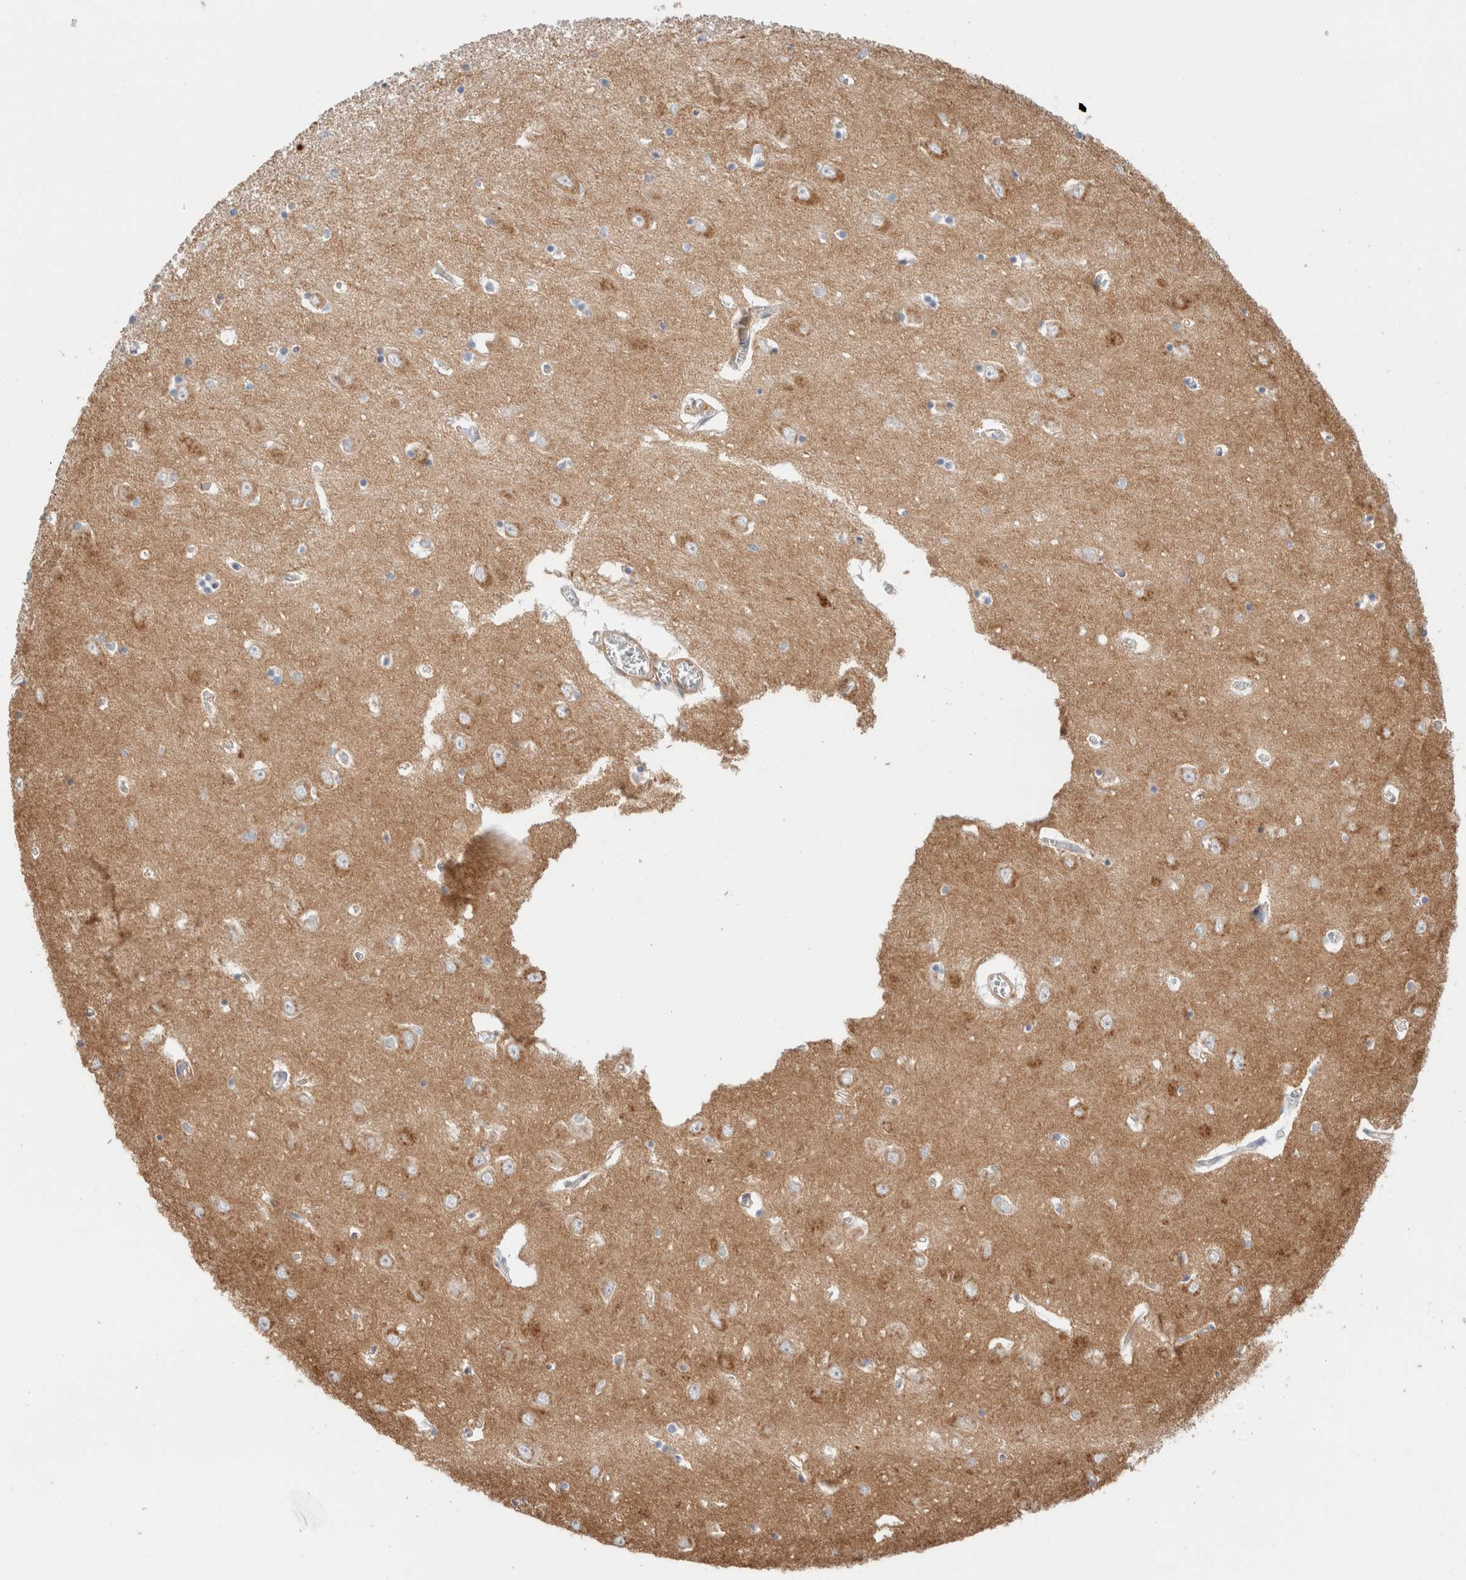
{"staining": {"intensity": "negative", "quantity": "none", "location": "none"}, "tissue": "hippocampus", "cell_type": "Glial cells", "image_type": "normal", "snomed": [{"axis": "morphology", "description": "Normal tissue, NOS"}, {"axis": "topography", "description": "Hippocampus"}], "caption": "The immunohistochemistry (IHC) micrograph has no significant expression in glial cells of hippocampus. (Brightfield microscopy of DAB immunohistochemistry (IHC) at high magnification).", "gene": "ID3", "patient": {"sex": "male", "age": 70}}